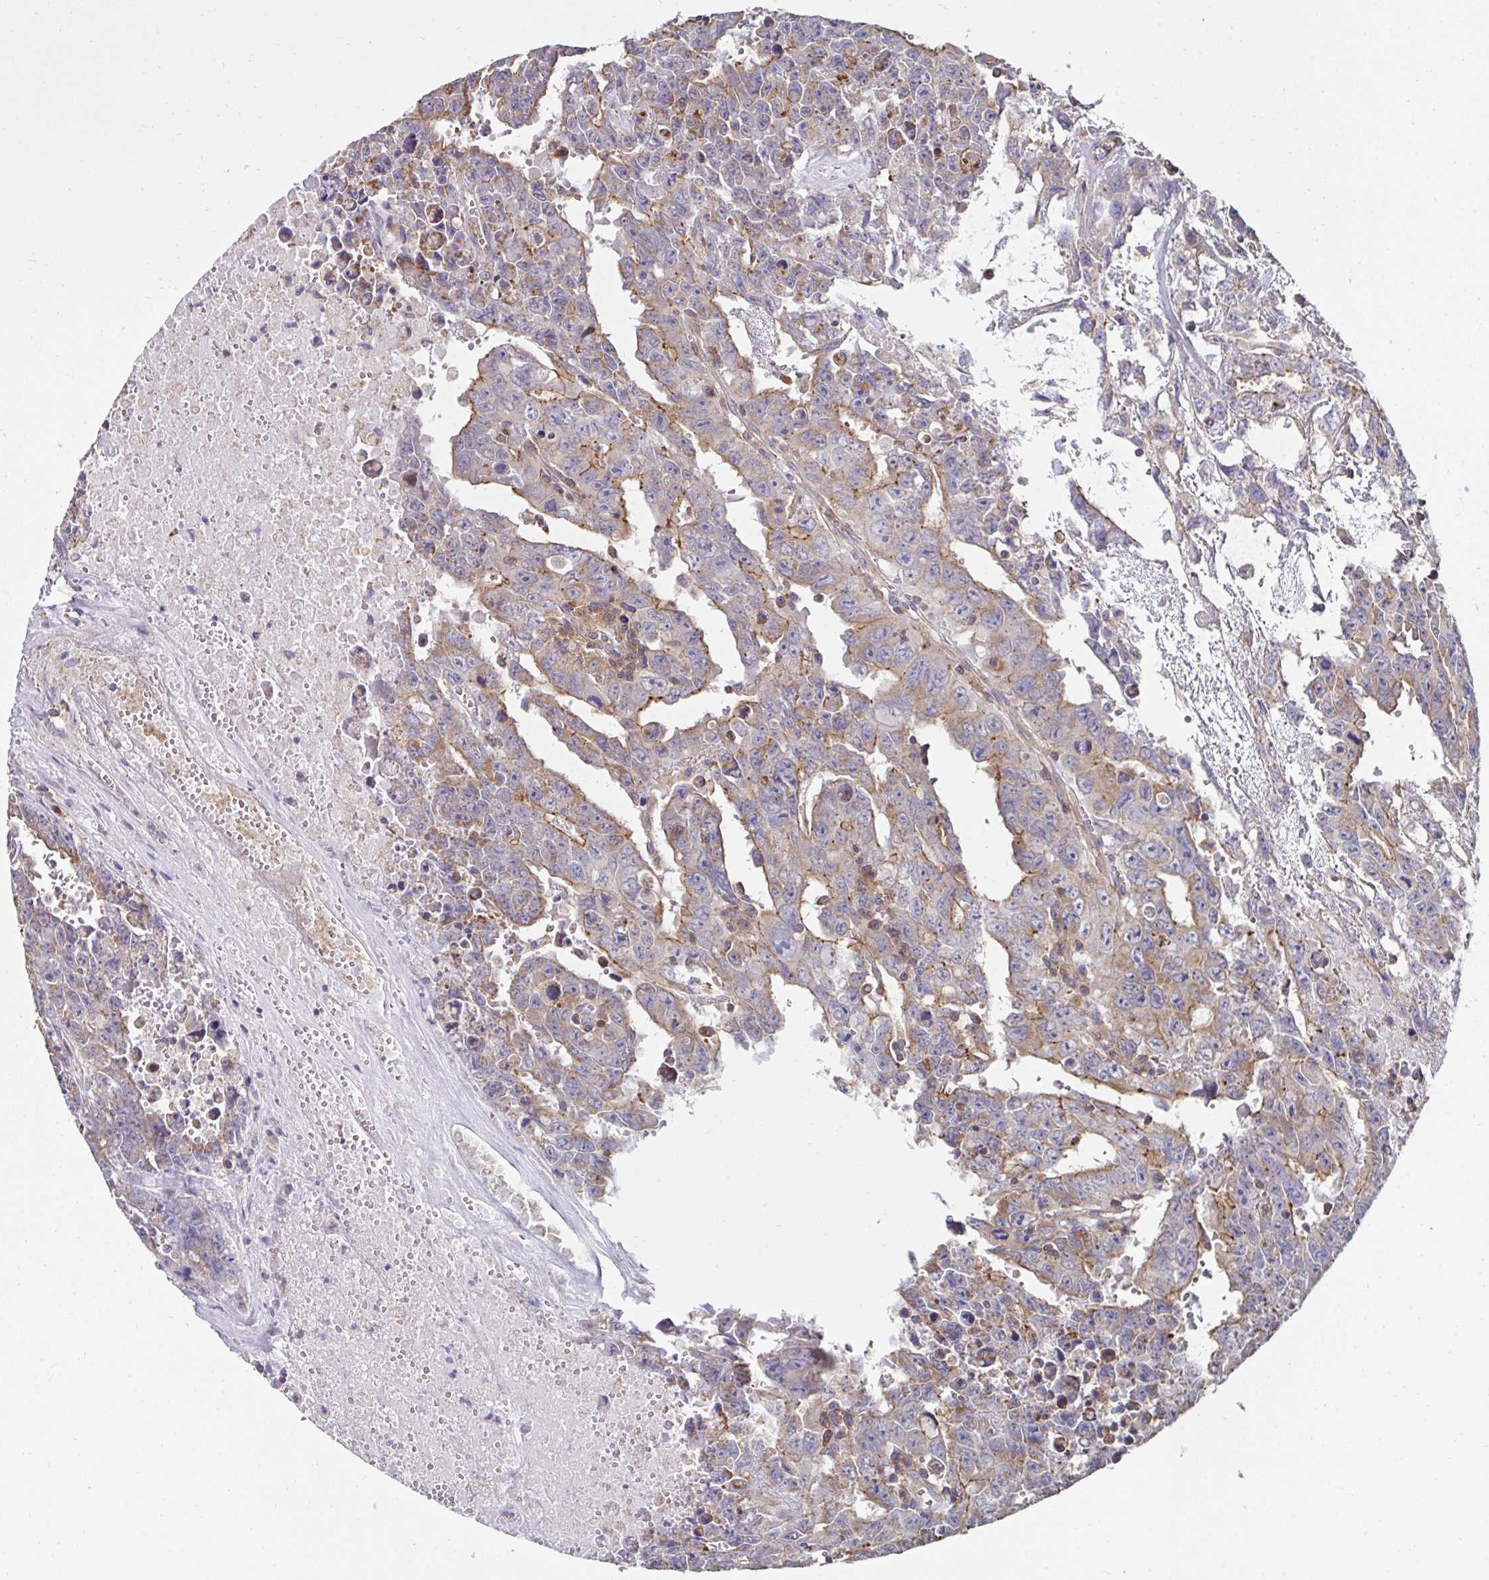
{"staining": {"intensity": "moderate", "quantity": "25%-75%", "location": "cytoplasmic/membranous"}, "tissue": "testis cancer", "cell_type": "Tumor cells", "image_type": "cancer", "snomed": [{"axis": "morphology", "description": "Carcinoma, Embryonal, NOS"}, {"axis": "topography", "description": "Testis"}], "caption": "Immunohistochemical staining of testis cancer demonstrates moderate cytoplasmic/membranous protein expression in approximately 25%-75% of tumor cells. The staining was performed using DAB (3,3'-diaminobenzidine) to visualize the protein expression in brown, while the nuclei were stained in blue with hematoxylin (Magnification: 20x).", "gene": "DZANK1", "patient": {"sex": "male", "age": 24}}